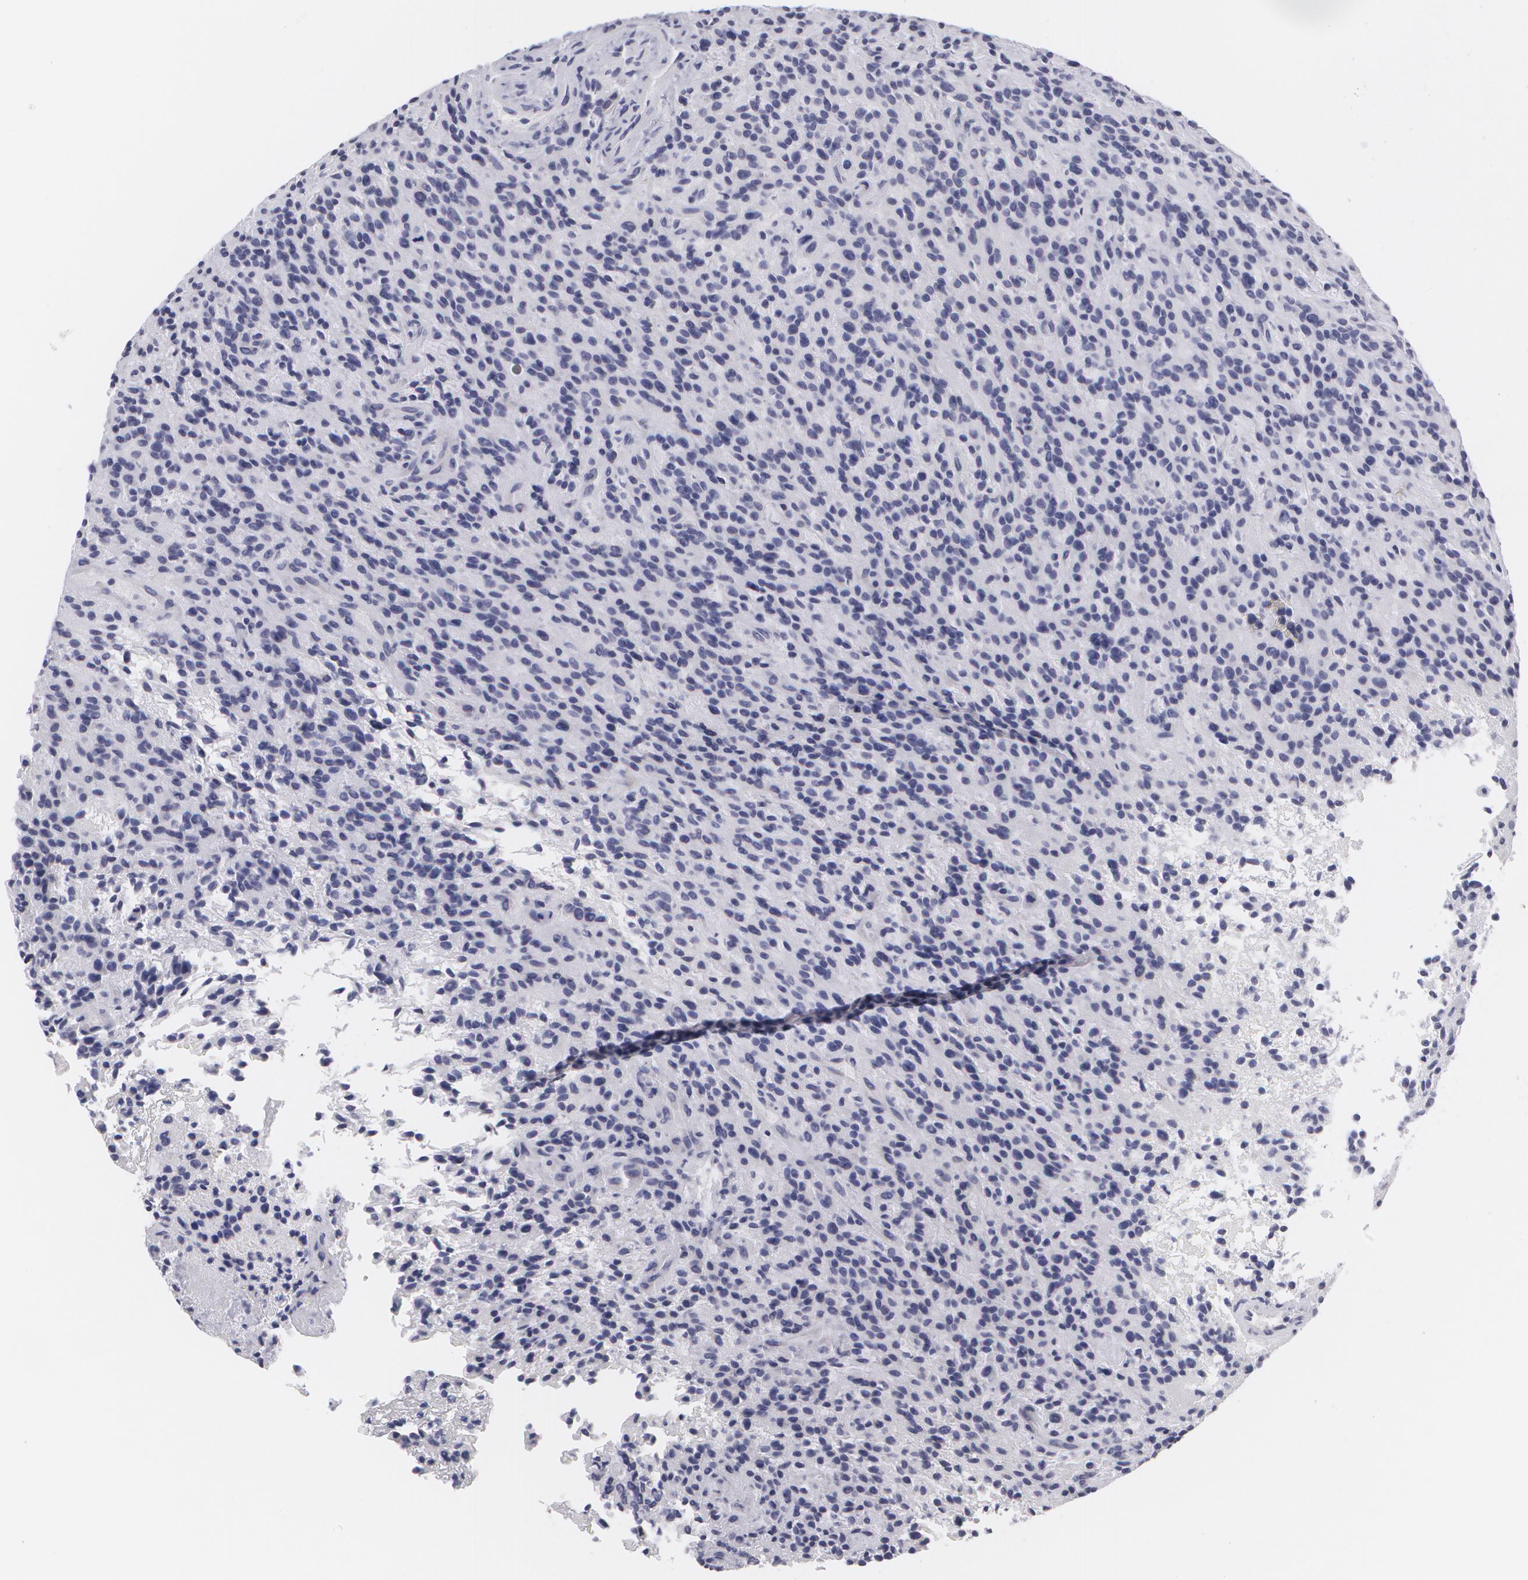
{"staining": {"intensity": "negative", "quantity": "none", "location": "none"}, "tissue": "glioma", "cell_type": "Tumor cells", "image_type": "cancer", "snomed": [{"axis": "morphology", "description": "Glioma, malignant, High grade"}, {"axis": "topography", "description": "Brain"}], "caption": "A micrograph of high-grade glioma (malignant) stained for a protein exhibits no brown staining in tumor cells.", "gene": "MBNL3", "patient": {"sex": "female", "age": 13}}